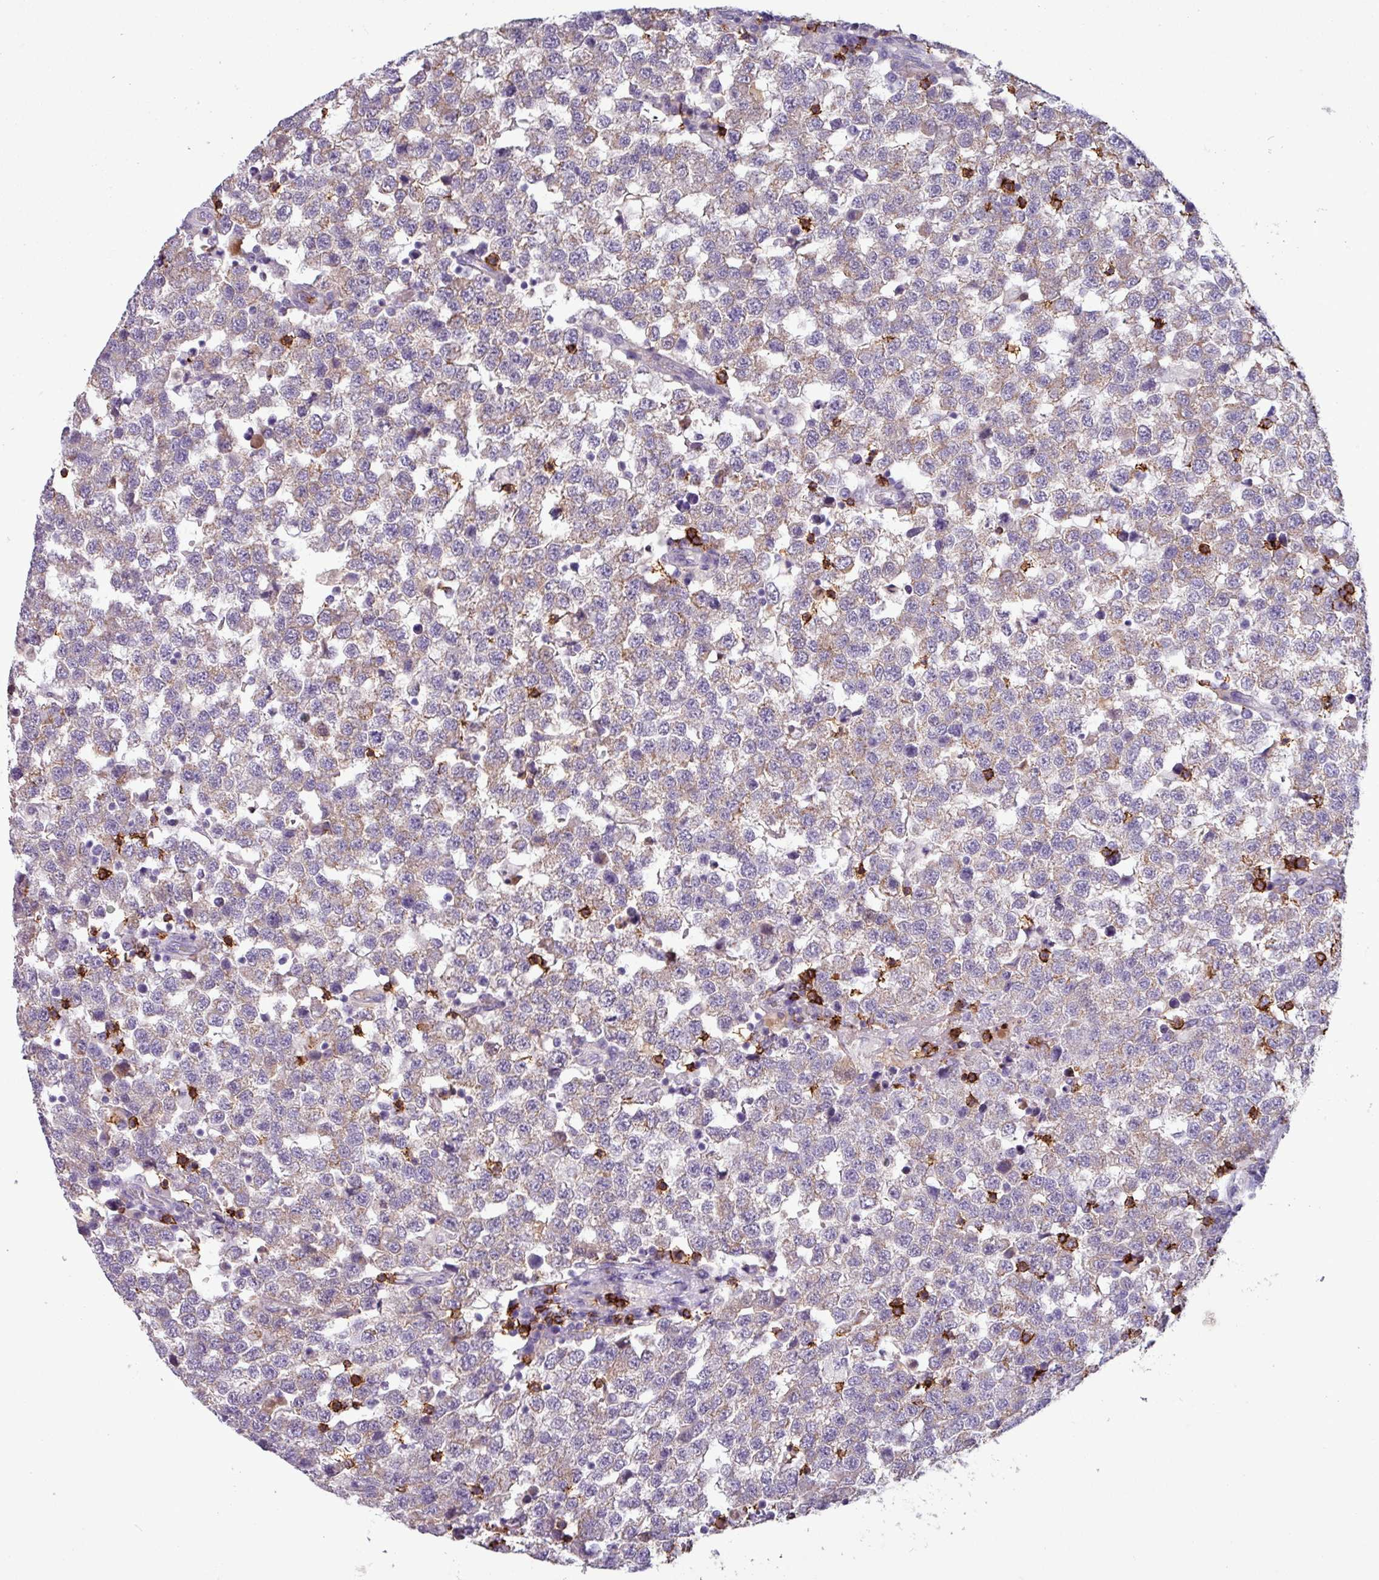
{"staining": {"intensity": "weak", "quantity": "25%-75%", "location": "cytoplasmic/membranous"}, "tissue": "testis cancer", "cell_type": "Tumor cells", "image_type": "cancer", "snomed": [{"axis": "morphology", "description": "Seminoma, NOS"}, {"axis": "topography", "description": "Testis"}], "caption": "Brown immunohistochemical staining in testis cancer displays weak cytoplasmic/membranous staining in about 25%-75% of tumor cells.", "gene": "CD8A", "patient": {"sex": "male", "age": 34}}